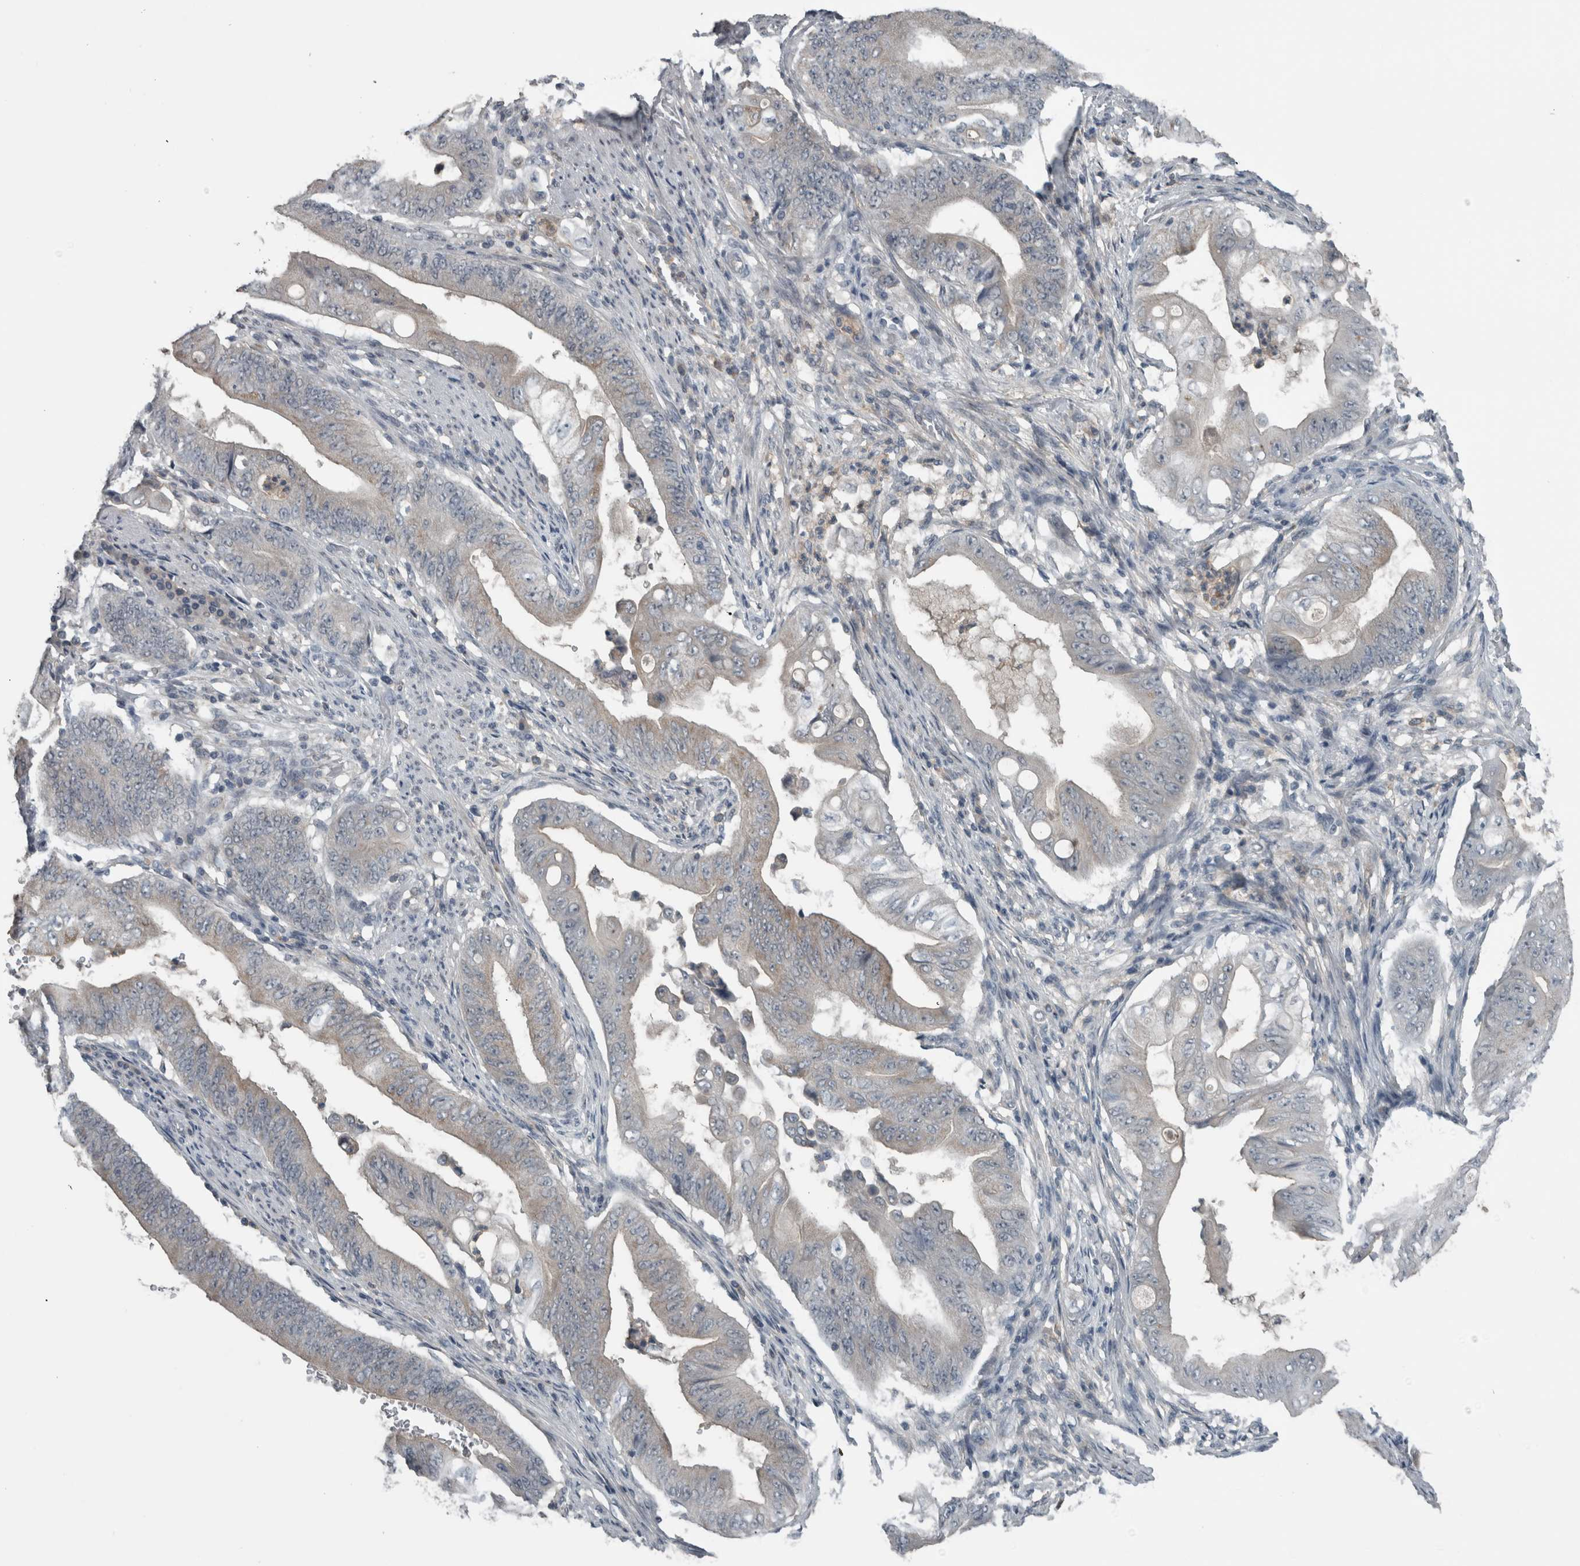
{"staining": {"intensity": "weak", "quantity": "<25%", "location": "cytoplasmic/membranous"}, "tissue": "stomach cancer", "cell_type": "Tumor cells", "image_type": "cancer", "snomed": [{"axis": "morphology", "description": "Adenocarcinoma, NOS"}, {"axis": "topography", "description": "Stomach"}], "caption": "Tumor cells are negative for brown protein staining in adenocarcinoma (stomach). (DAB immunohistochemistry visualized using brightfield microscopy, high magnification).", "gene": "ACSF2", "patient": {"sex": "female", "age": 73}}